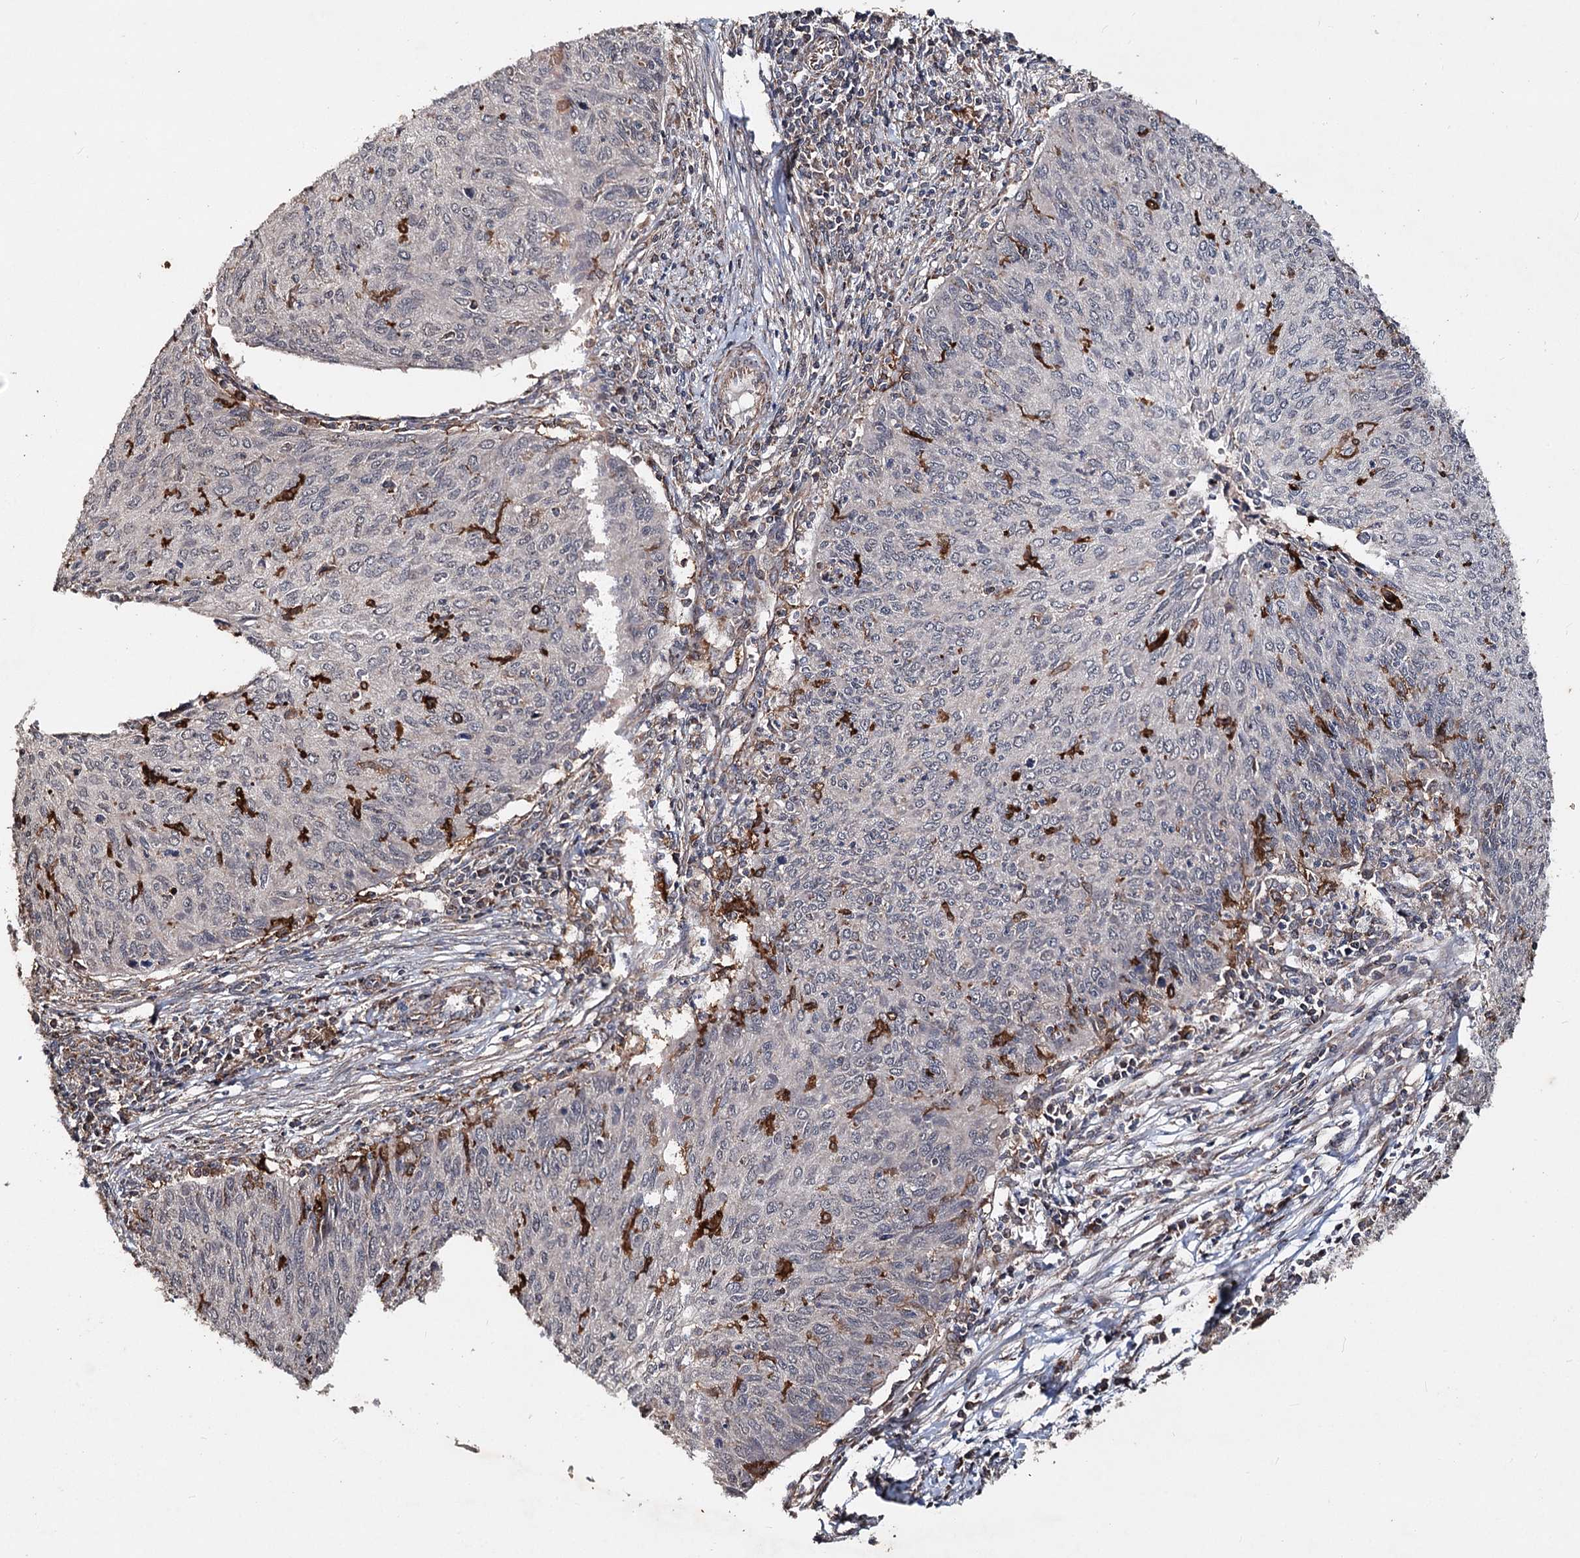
{"staining": {"intensity": "negative", "quantity": "none", "location": "none"}, "tissue": "cervical cancer", "cell_type": "Tumor cells", "image_type": "cancer", "snomed": [{"axis": "morphology", "description": "Squamous cell carcinoma, NOS"}, {"axis": "topography", "description": "Cervix"}], "caption": "A micrograph of human squamous cell carcinoma (cervical) is negative for staining in tumor cells.", "gene": "MINDY3", "patient": {"sex": "female", "age": 38}}